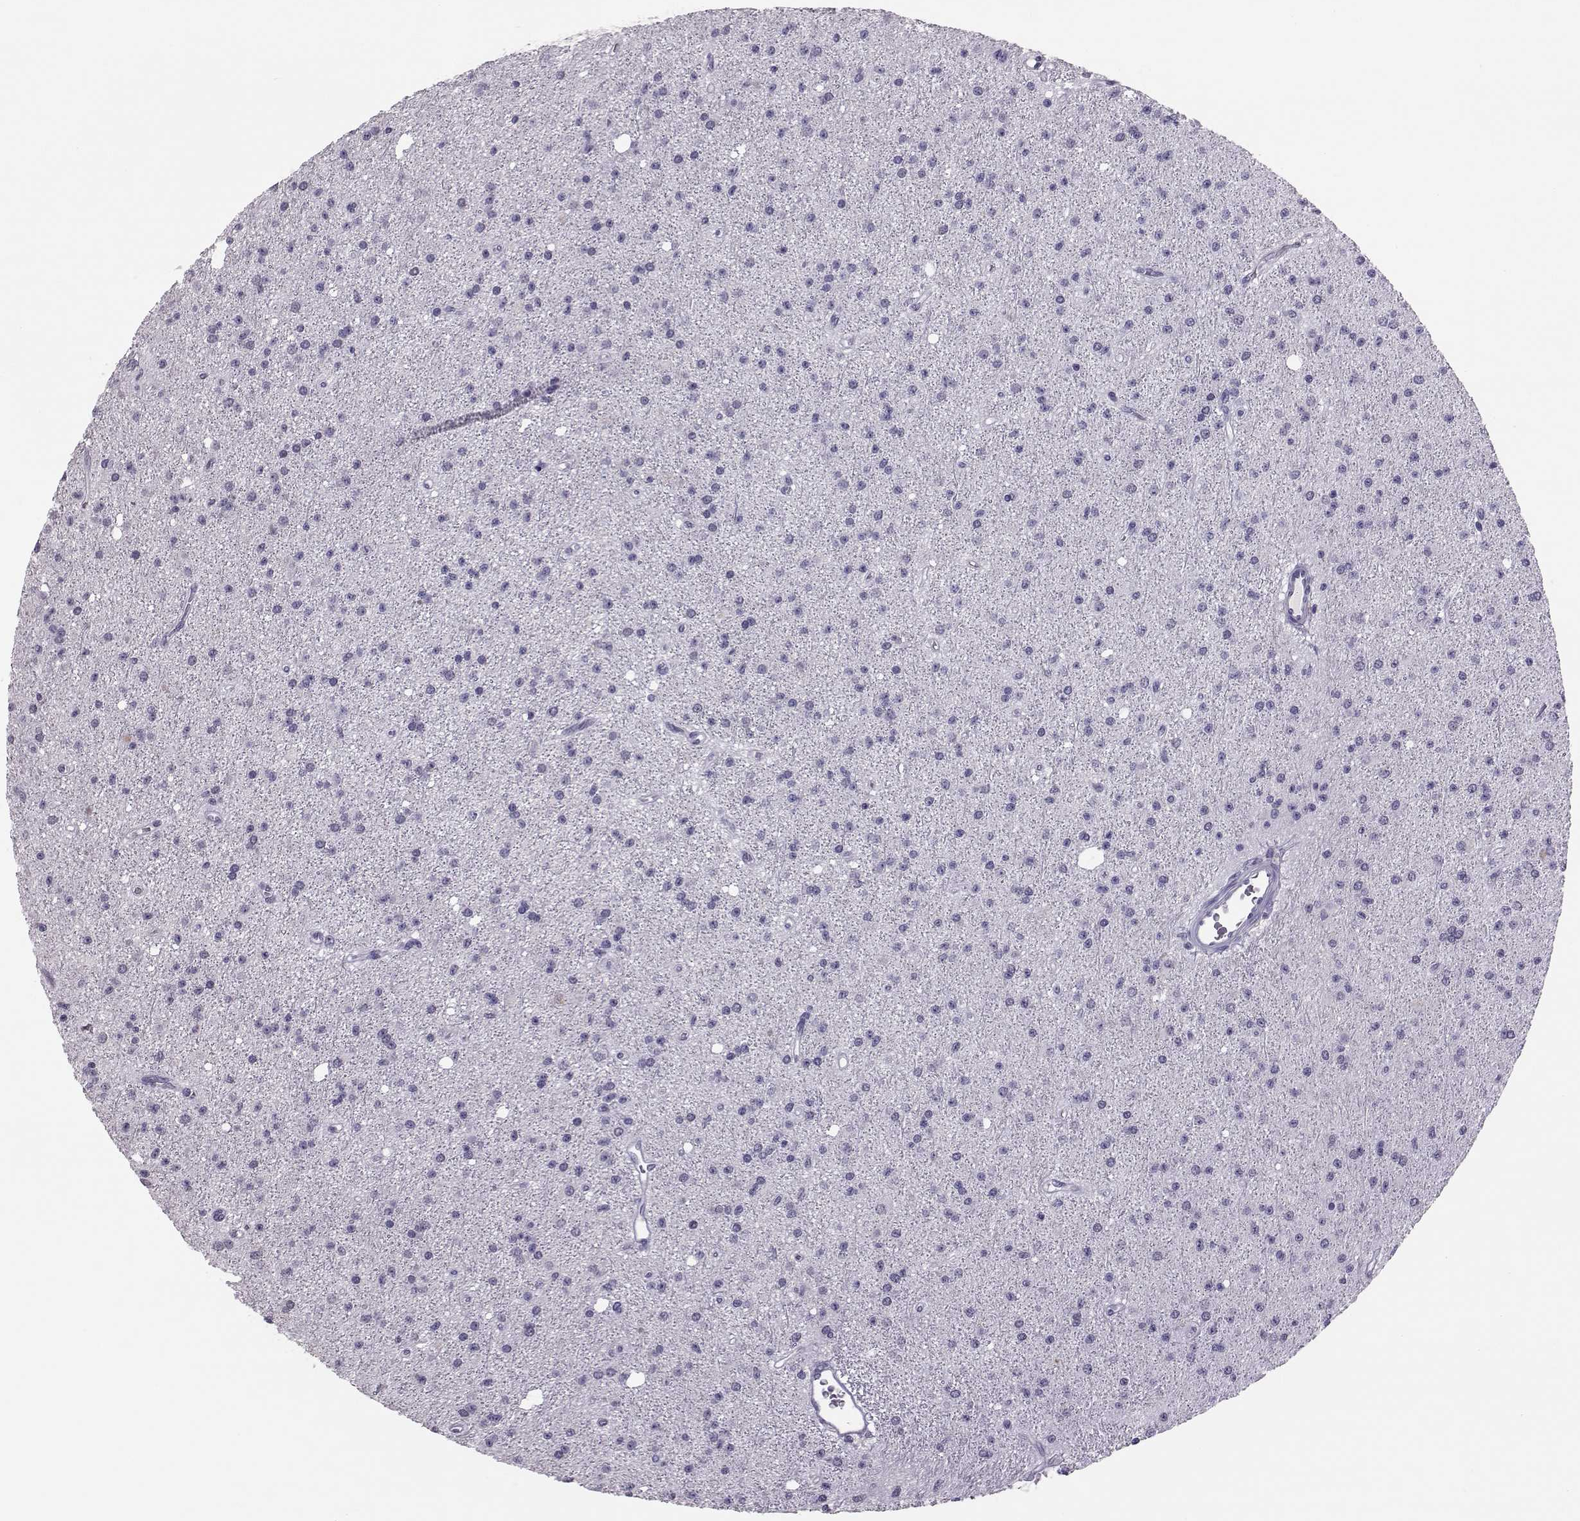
{"staining": {"intensity": "negative", "quantity": "none", "location": "none"}, "tissue": "glioma", "cell_type": "Tumor cells", "image_type": "cancer", "snomed": [{"axis": "morphology", "description": "Glioma, malignant, Low grade"}, {"axis": "topography", "description": "Brain"}], "caption": "Glioma was stained to show a protein in brown. There is no significant expression in tumor cells.", "gene": "DNAAF1", "patient": {"sex": "male", "age": 27}}